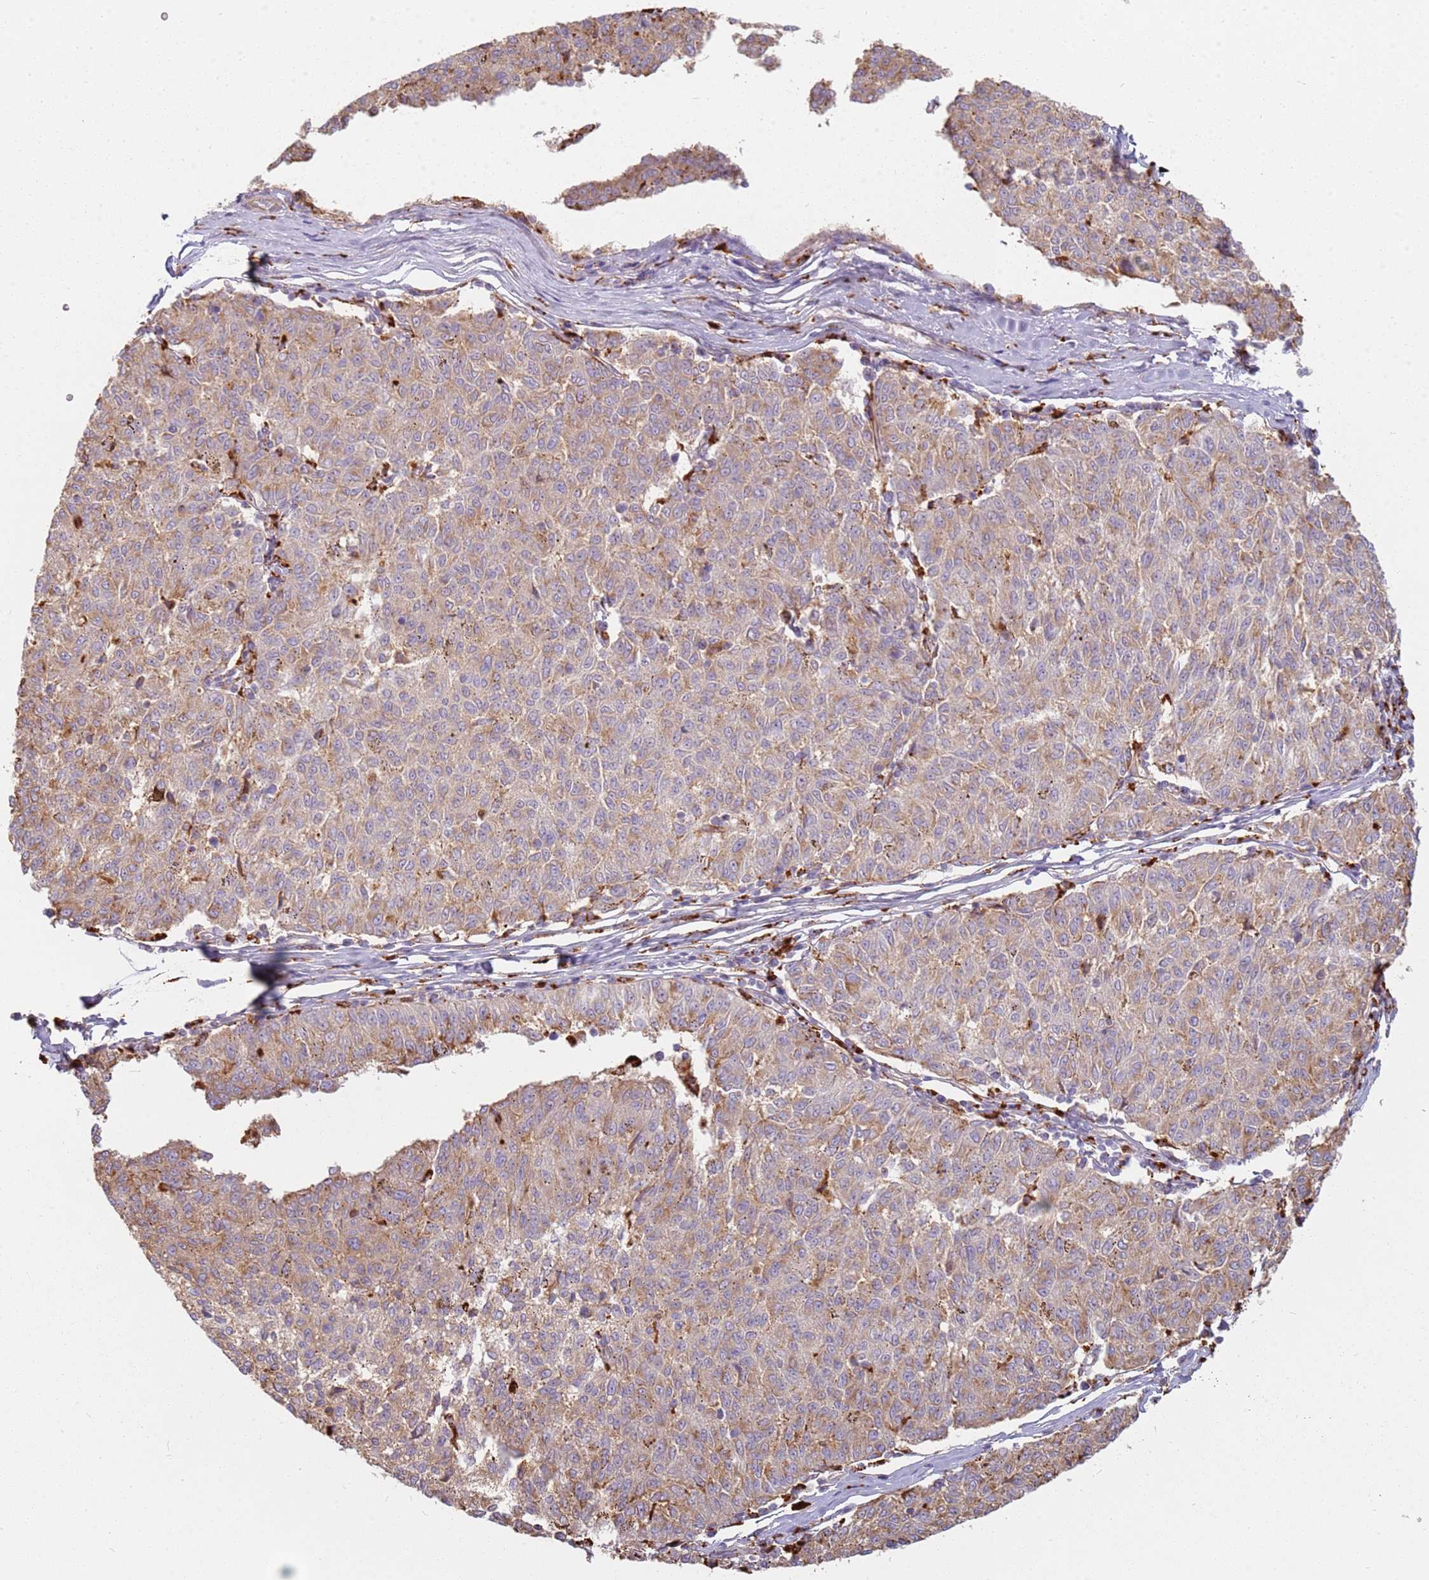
{"staining": {"intensity": "weak", "quantity": ">75%", "location": "cytoplasmic/membranous"}, "tissue": "melanoma", "cell_type": "Tumor cells", "image_type": "cancer", "snomed": [{"axis": "morphology", "description": "Malignant melanoma, NOS"}, {"axis": "topography", "description": "Skin"}], "caption": "Human melanoma stained with a protein marker exhibits weak staining in tumor cells.", "gene": "TMEM229B", "patient": {"sex": "female", "age": 72}}